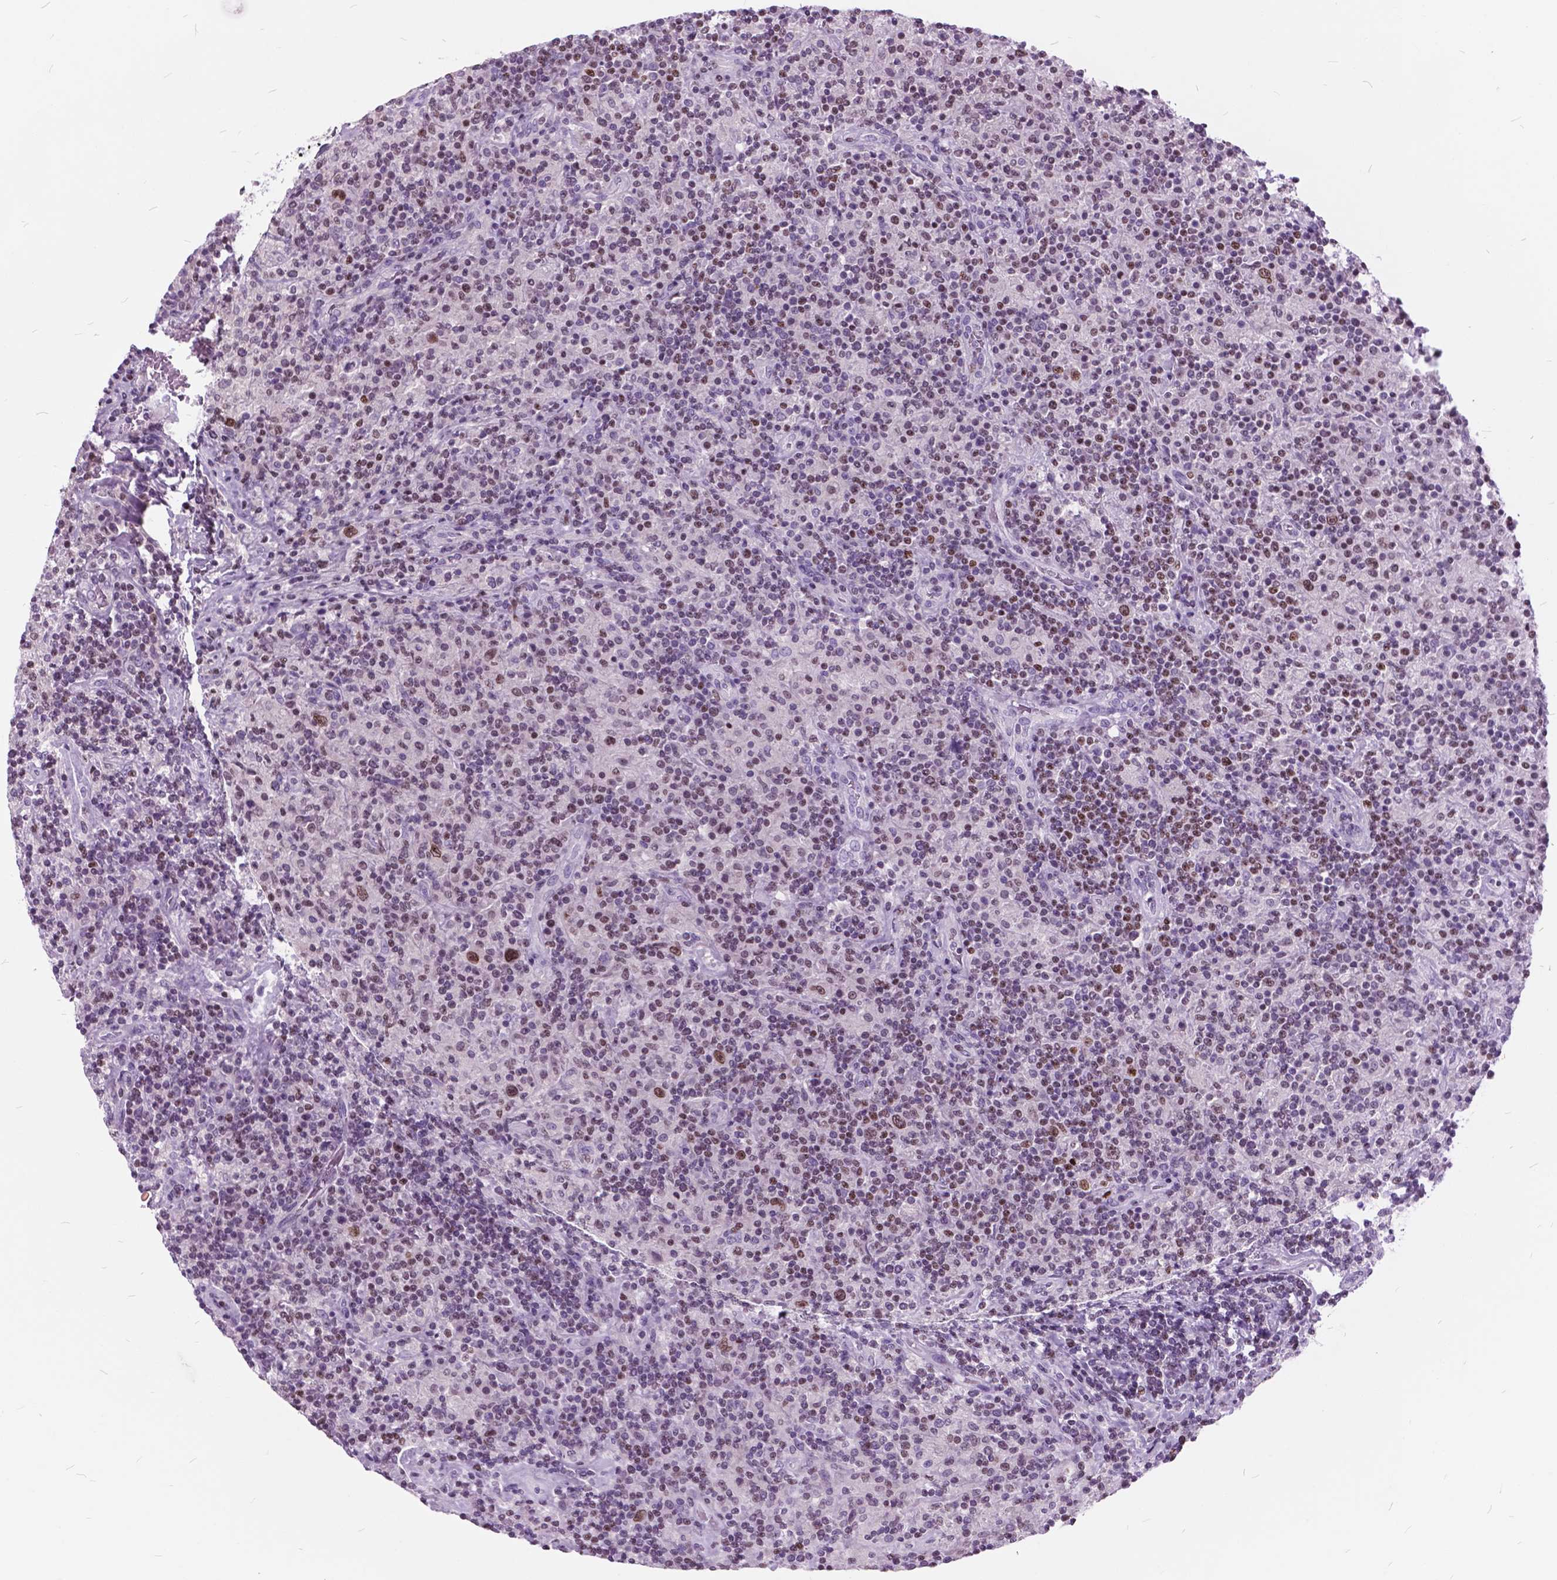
{"staining": {"intensity": "moderate", "quantity": "25%-75%", "location": "nuclear"}, "tissue": "lymphoma", "cell_type": "Tumor cells", "image_type": "cancer", "snomed": [{"axis": "morphology", "description": "Hodgkin's disease, NOS"}, {"axis": "topography", "description": "Lymph node"}], "caption": "There is medium levels of moderate nuclear expression in tumor cells of lymphoma, as demonstrated by immunohistochemical staining (brown color).", "gene": "SP140", "patient": {"sex": "male", "age": 70}}